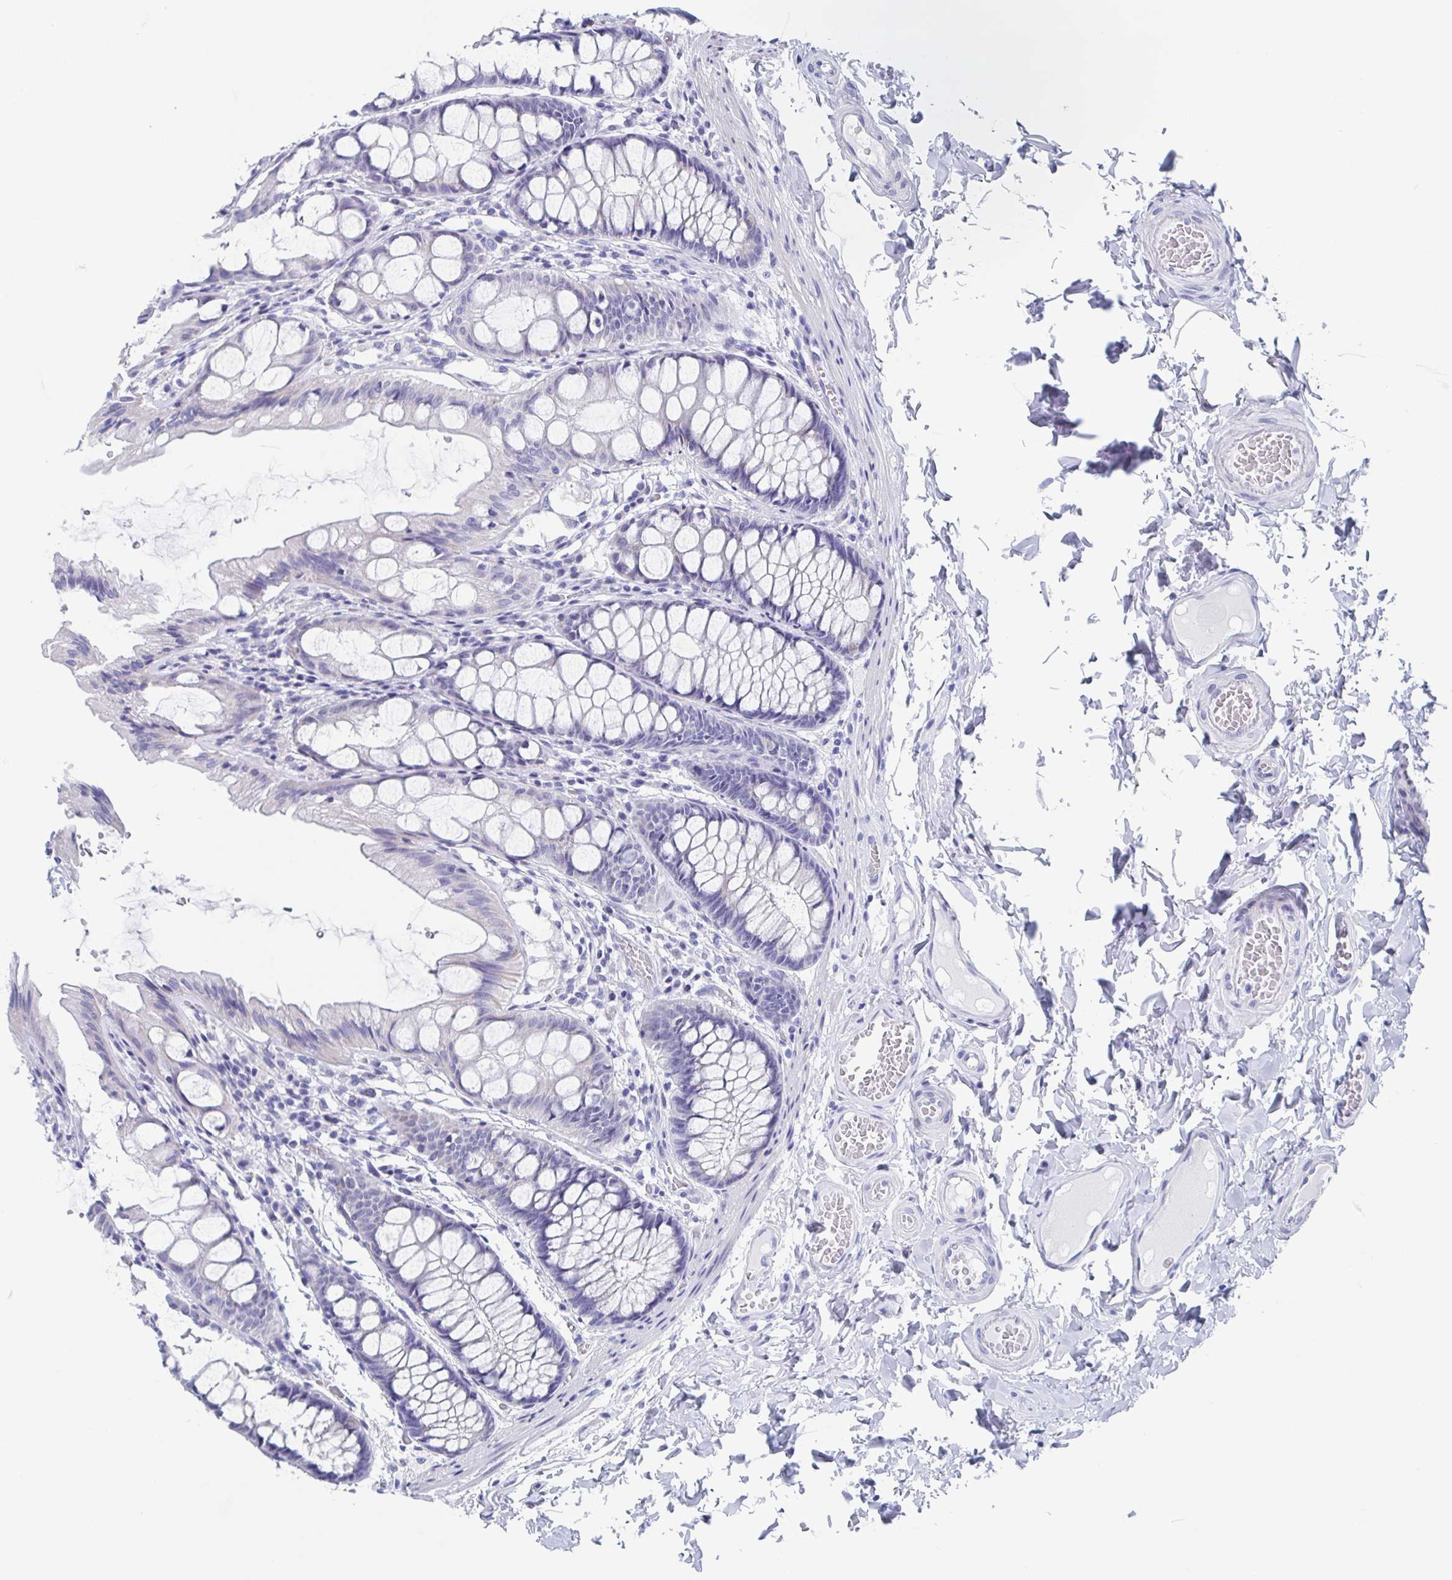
{"staining": {"intensity": "negative", "quantity": "none", "location": "none"}, "tissue": "colon", "cell_type": "Endothelial cells", "image_type": "normal", "snomed": [{"axis": "morphology", "description": "Normal tissue, NOS"}, {"axis": "topography", "description": "Colon"}], "caption": "High magnification brightfield microscopy of unremarkable colon stained with DAB (brown) and counterstained with hematoxylin (blue): endothelial cells show no significant staining. (DAB (3,3'-diaminobenzidine) immunohistochemistry with hematoxylin counter stain).", "gene": "SHCBP1L", "patient": {"sex": "male", "age": 47}}